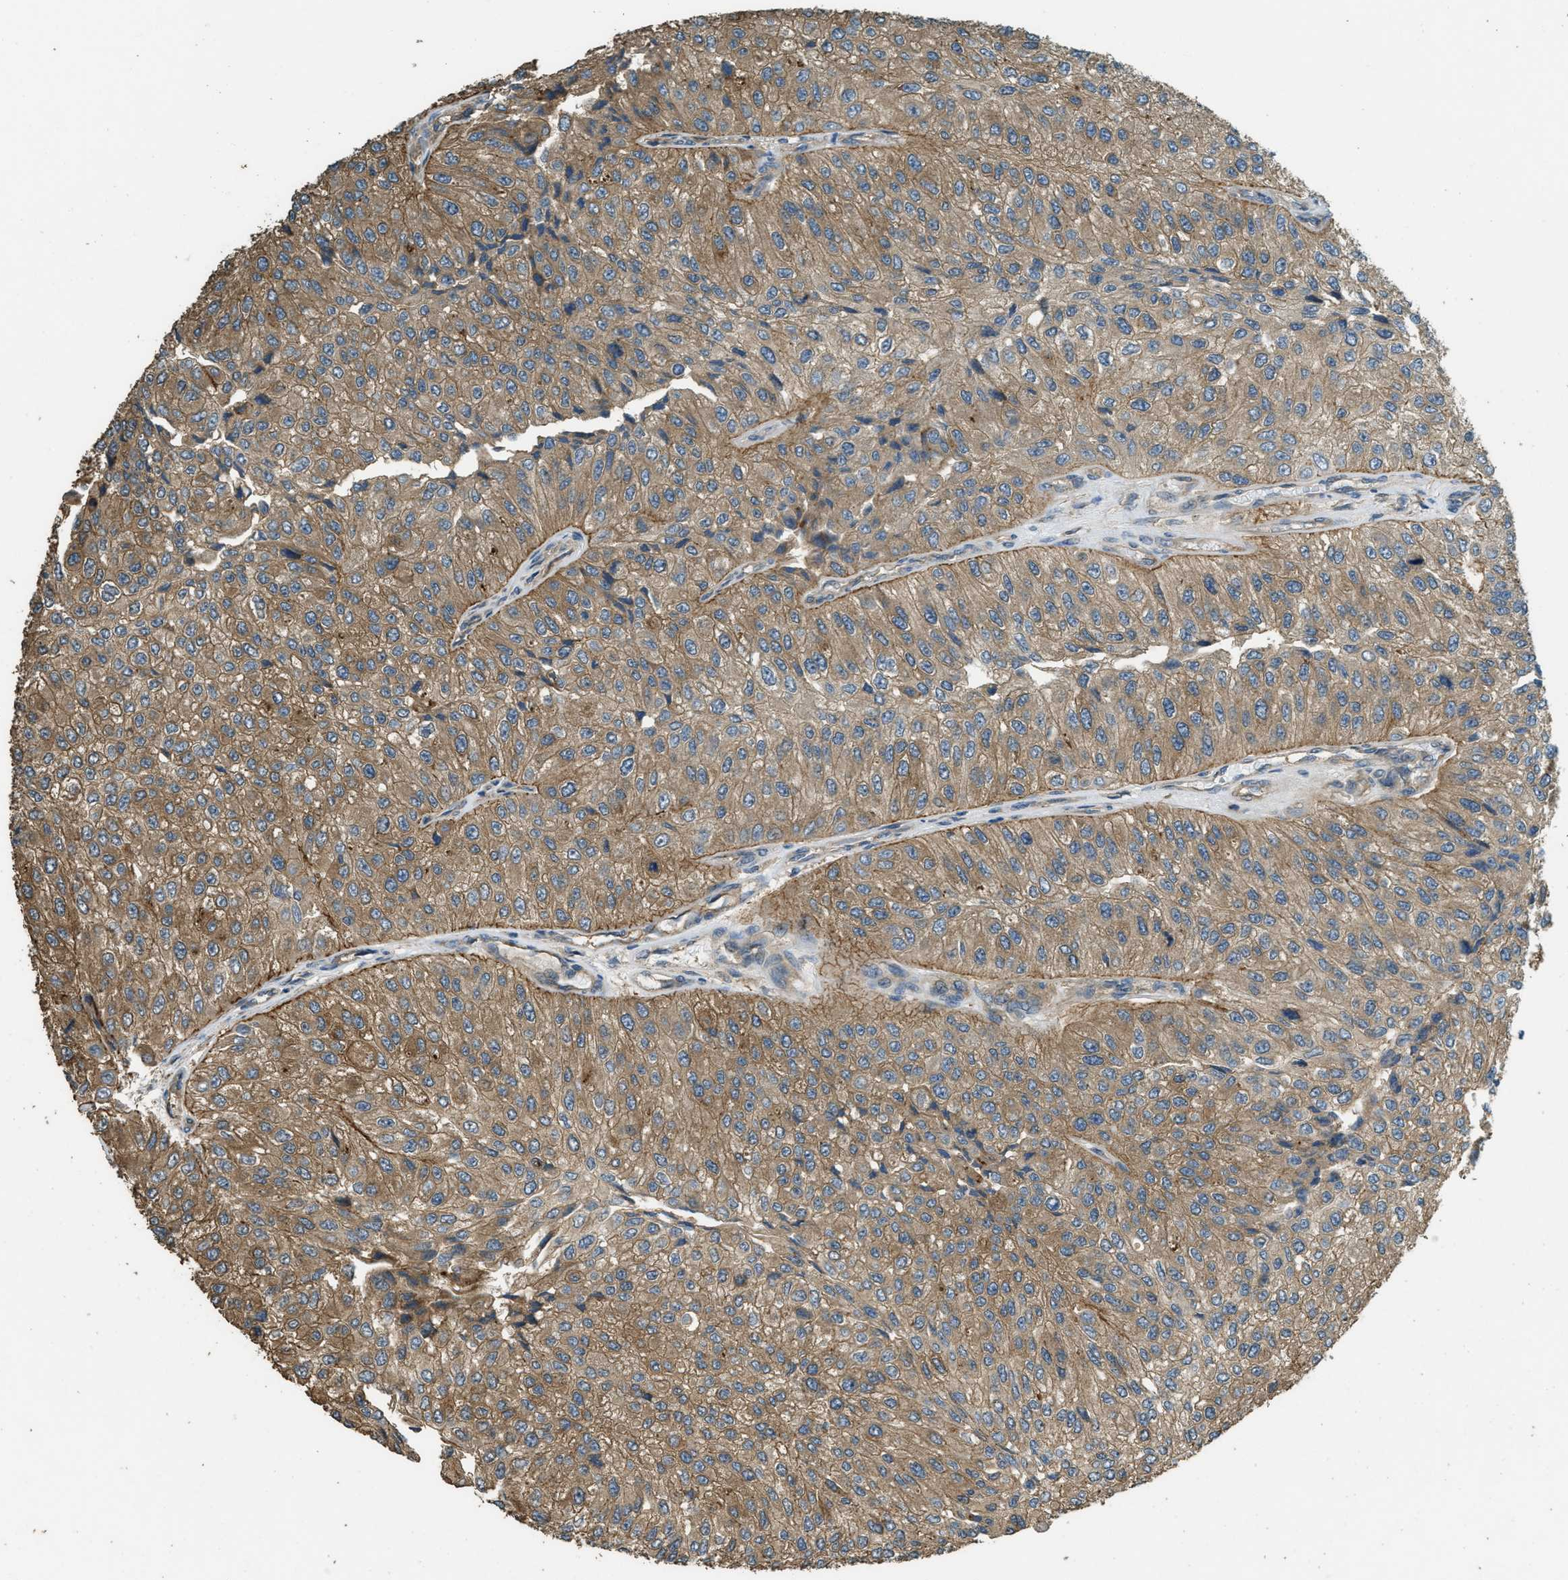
{"staining": {"intensity": "moderate", "quantity": ">75%", "location": "cytoplasmic/membranous"}, "tissue": "urothelial cancer", "cell_type": "Tumor cells", "image_type": "cancer", "snomed": [{"axis": "morphology", "description": "Urothelial carcinoma, High grade"}, {"axis": "topography", "description": "Kidney"}, {"axis": "topography", "description": "Urinary bladder"}], "caption": "A brown stain shows moderate cytoplasmic/membranous staining of a protein in urothelial cancer tumor cells.", "gene": "MARS1", "patient": {"sex": "male", "age": 77}}